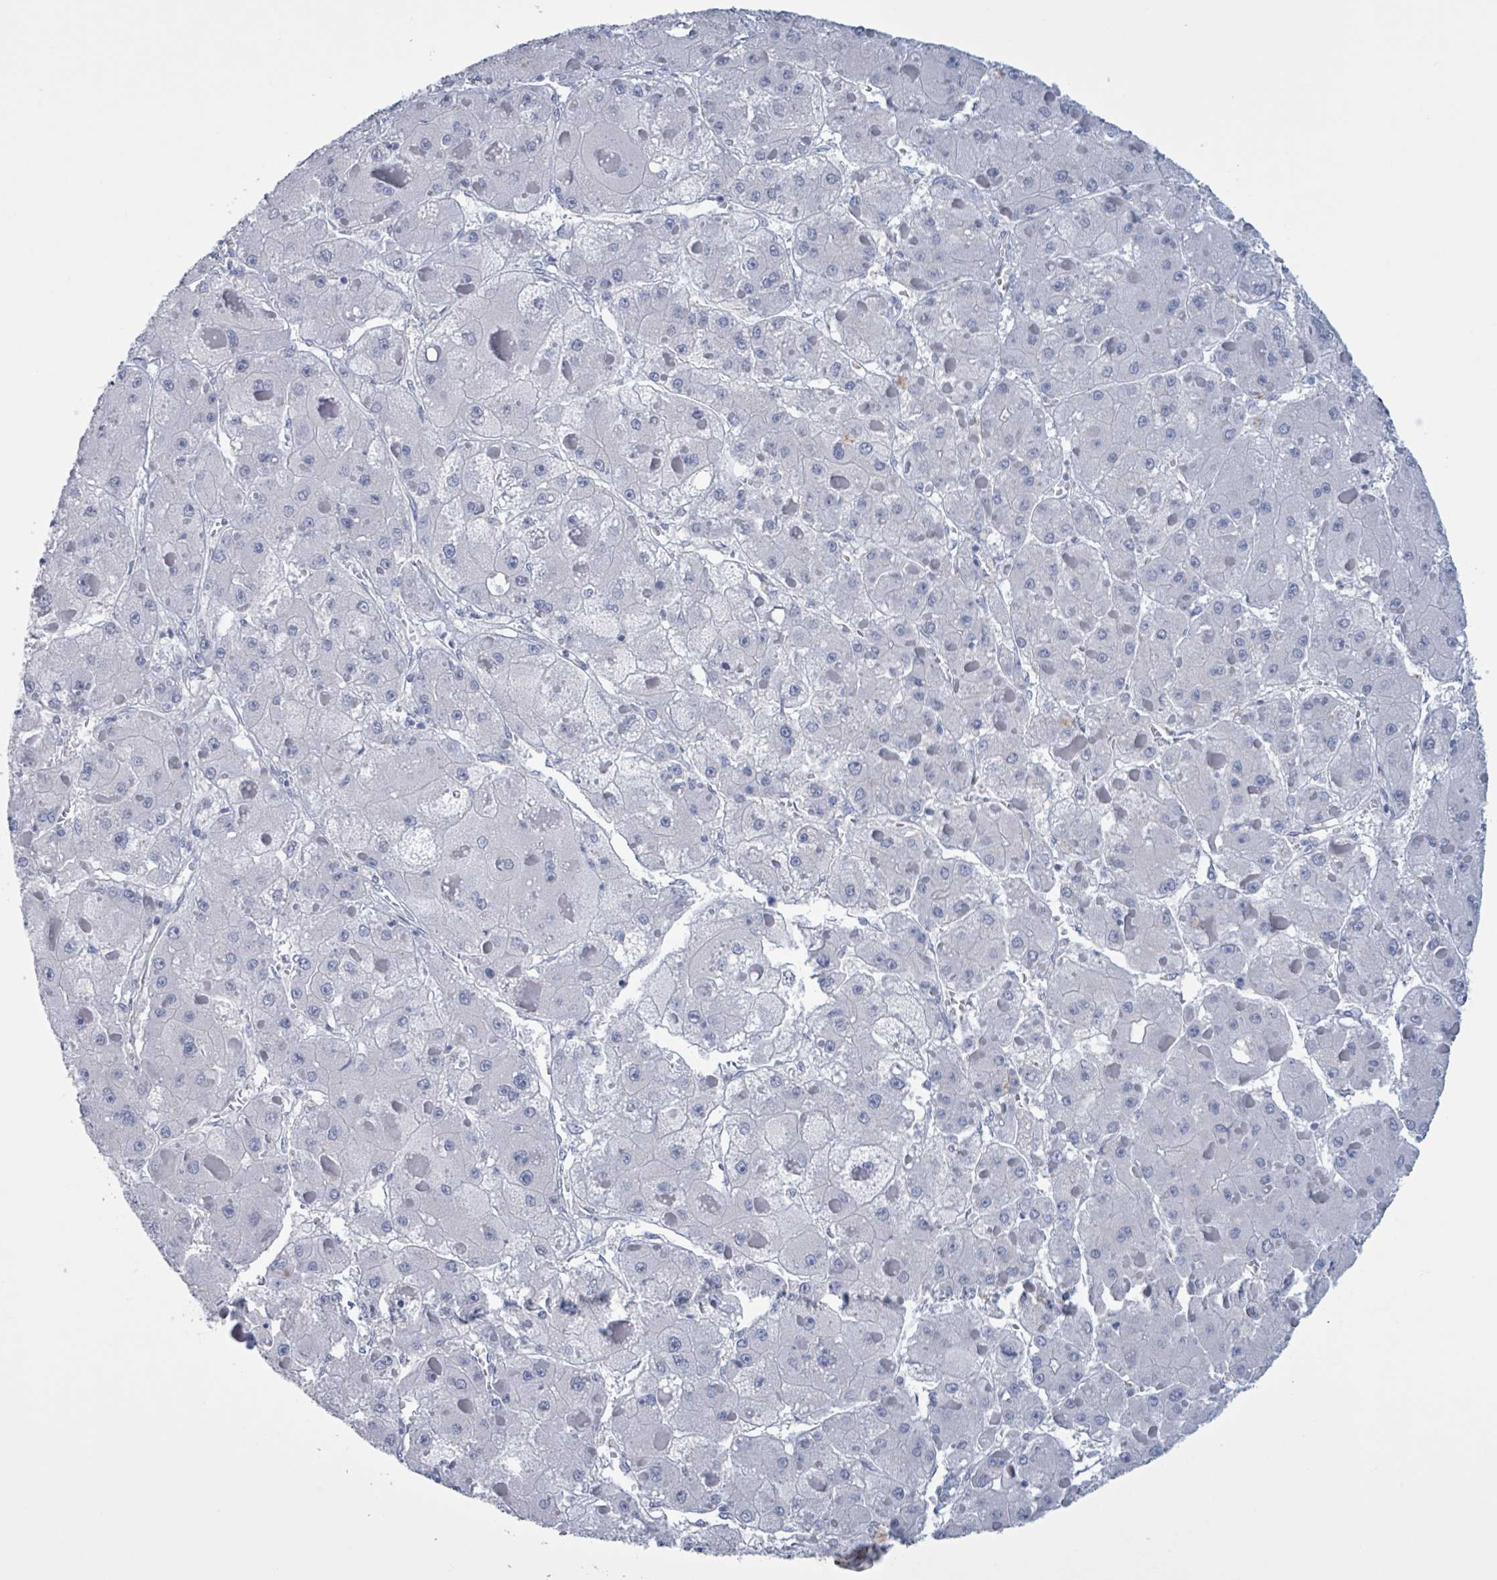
{"staining": {"intensity": "negative", "quantity": "none", "location": "none"}, "tissue": "liver cancer", "cell_type": "Tumor cells", "image_type": "cancer", "snomed": [{"axis": "morphology", "description": "Carcinoma, Hepatocellular, NOS"}, {"axis": "topography", "description": "Liver"}], "caption": "This photomicrograph is of liver cancer (hepatocellular carcinoma) stained with immunohistochemistry (IHC) to label a protein in brown with the nuclei are counter-stained blue. There is no positivity in tumor cells.", "gene": "CT45A5", "patient": {"sex": "female", "age": 73}}